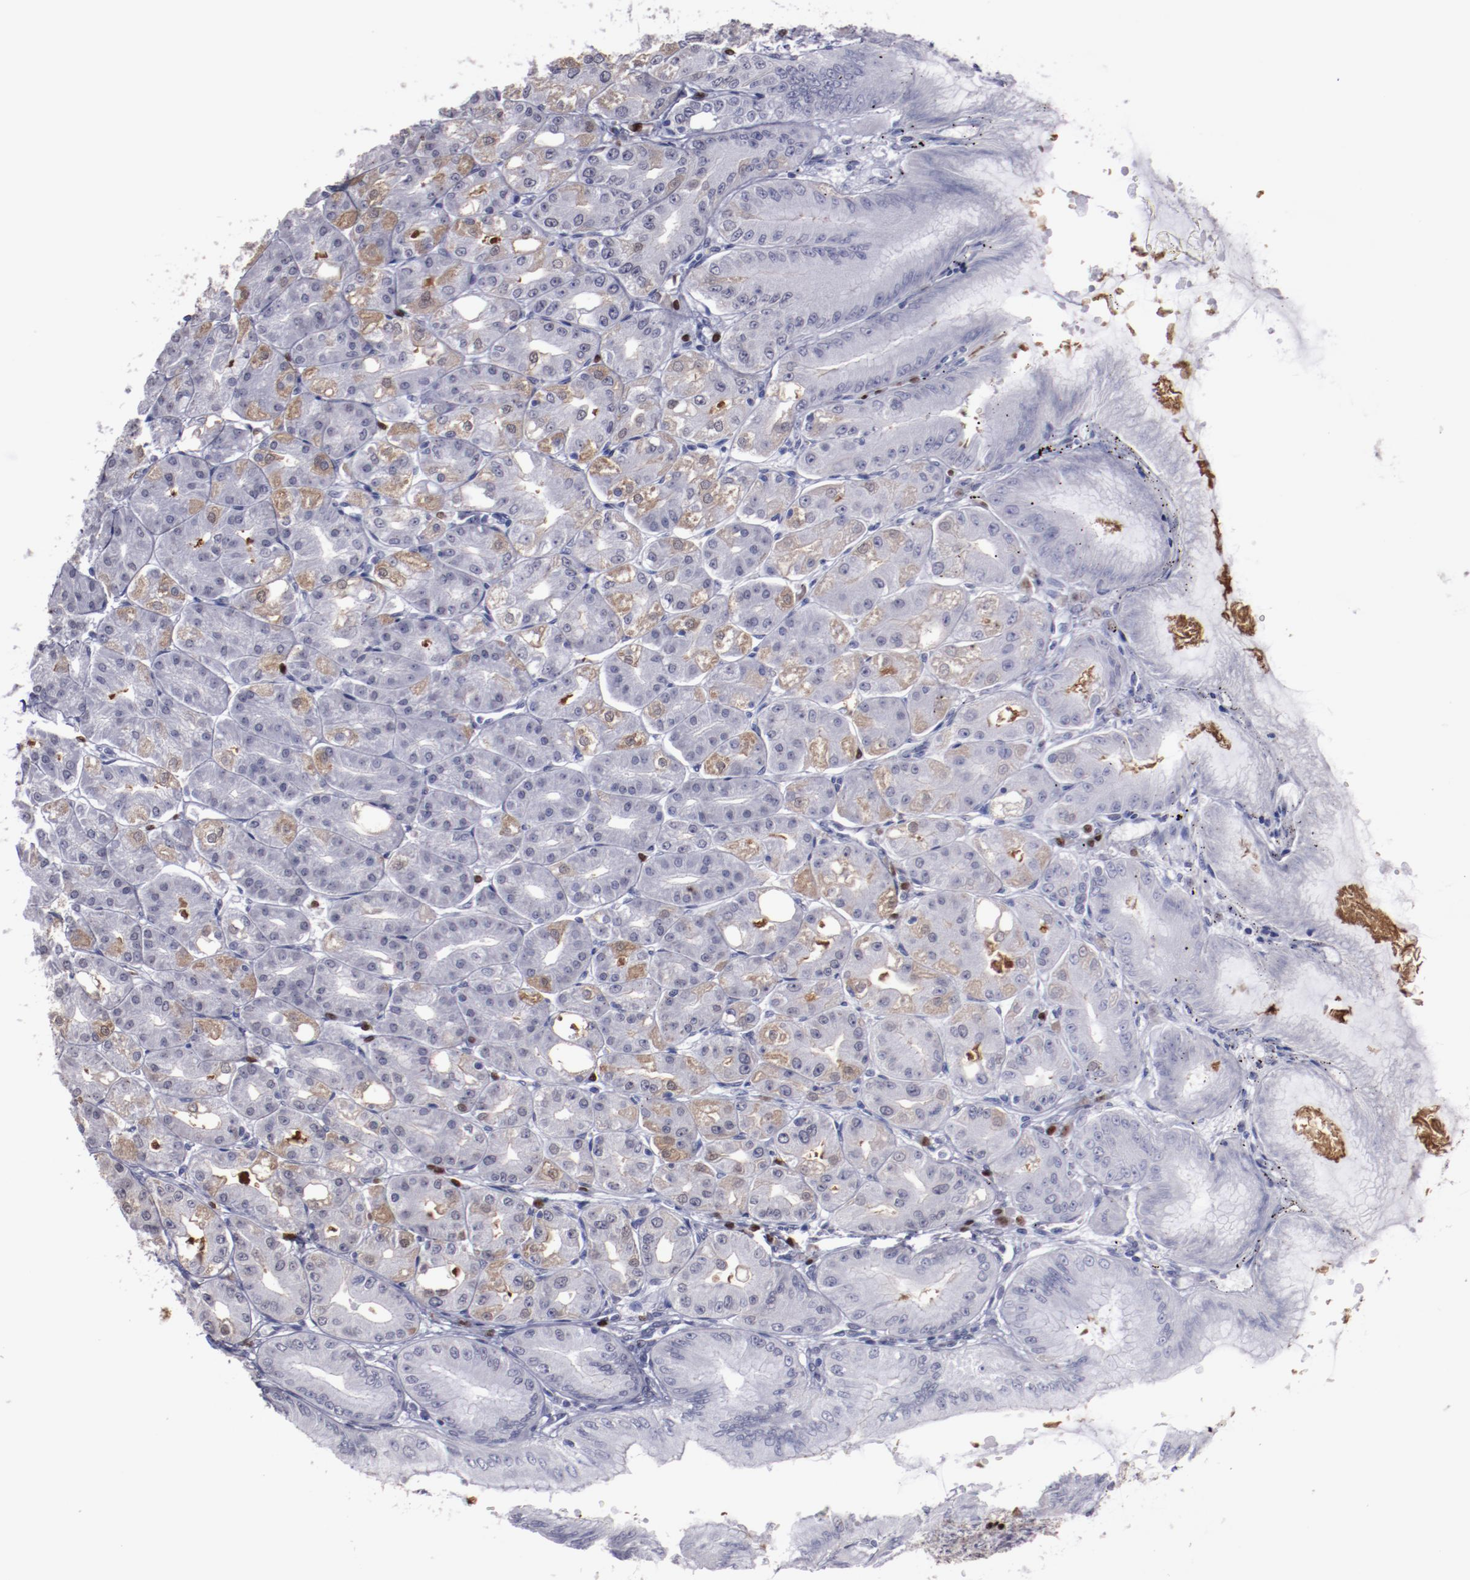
{"staining": {"intensity": "moderate", "quantity": "<25%", "location": "cytoplasmic/membranous"}, "tissue": "stomach", "cell_type": "Glandular cells", "image_type": "normal", "snomed": [{"axis": "morphology", "description": "Normal tissue, NOS"}, {"axis": "topography", "description": "Stomach, lower"}], "caption": "IHC (DAB) staining of benign stomach demonstrates moderate cytoplasmic/membranous protein staining in approximately <25% of glandular cells.", "gene": "IRF4", "patient": {"sex": "male", "age": 71}}